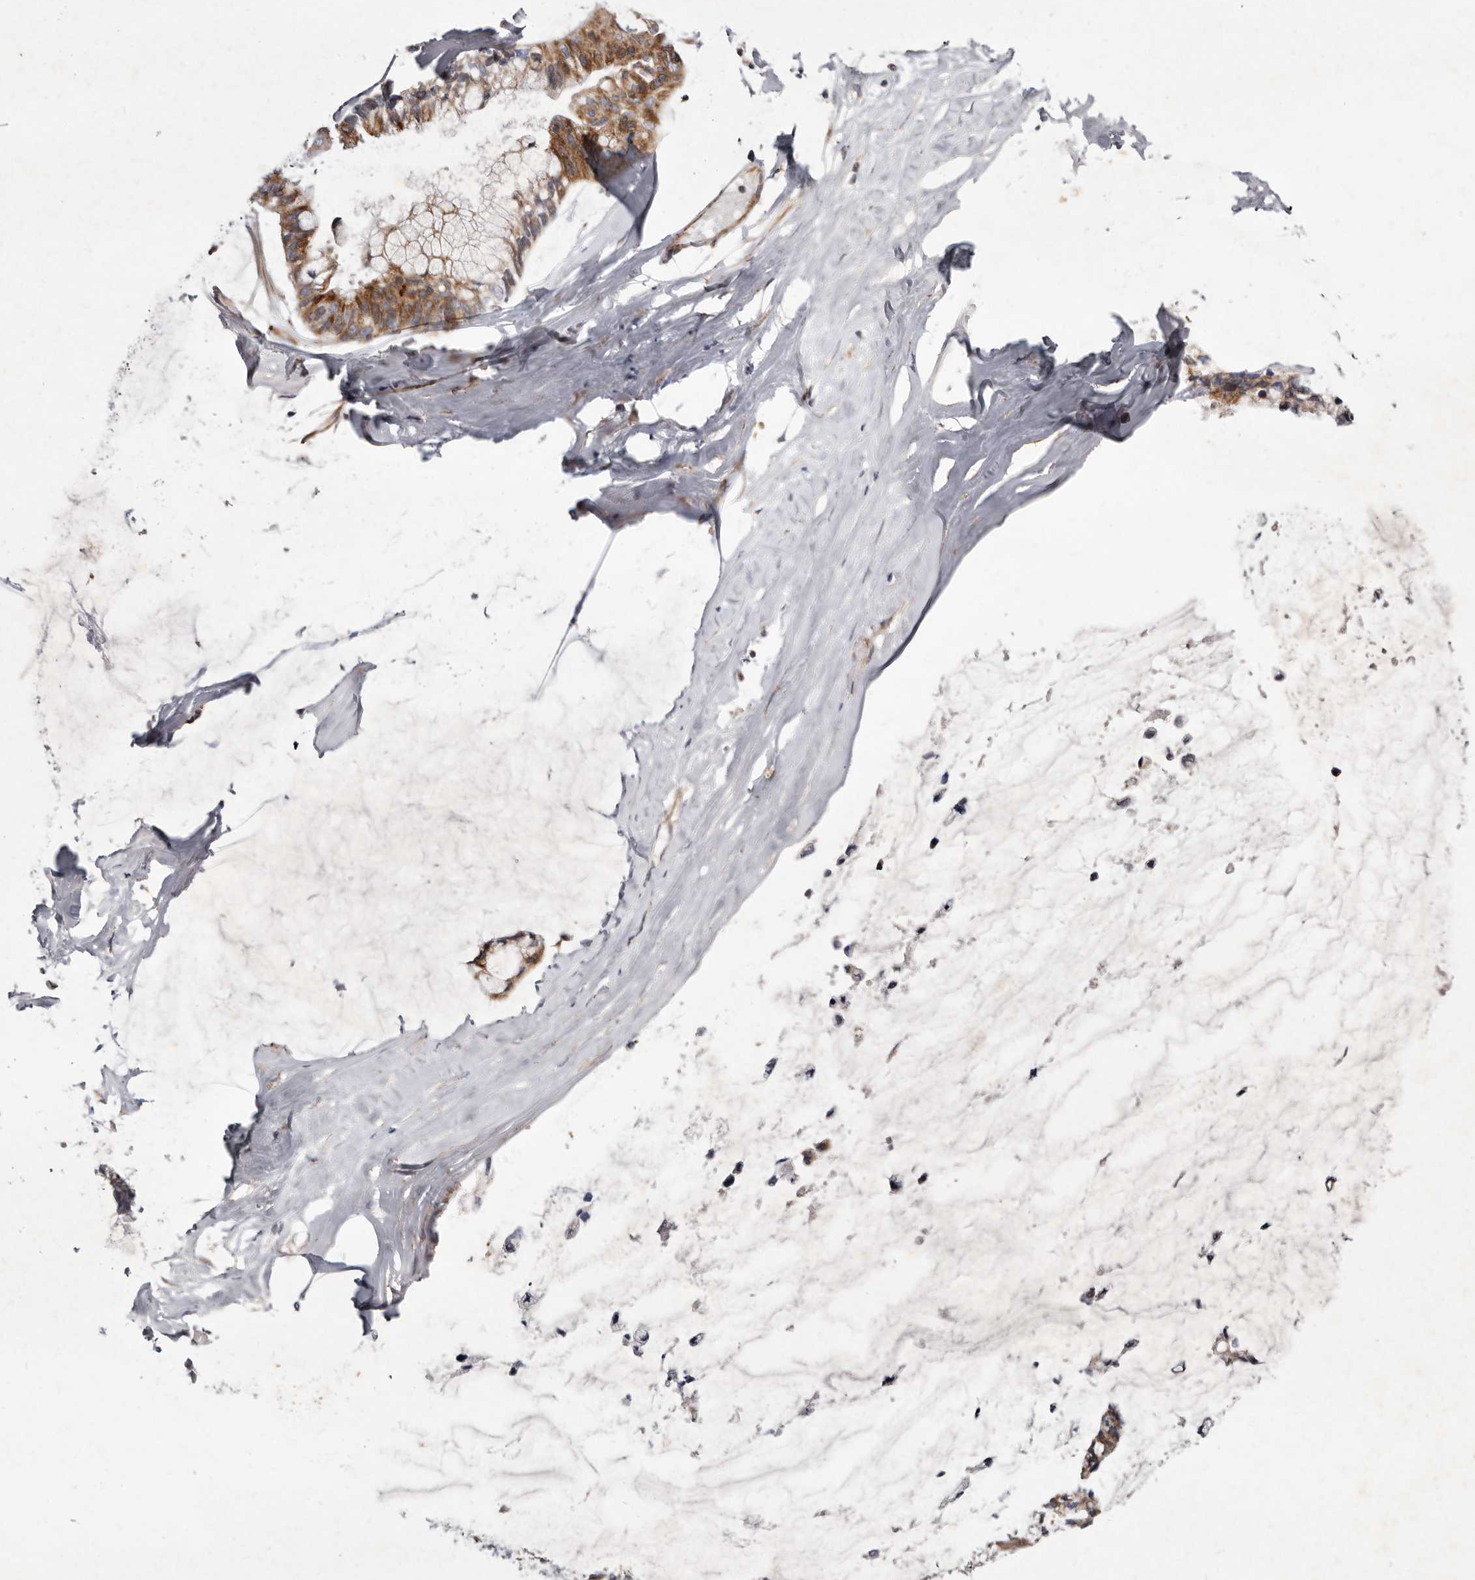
{"staining": {"intensity": "moderate", "quantity": ">75%", "location": "cytoplasmic/membranous"}, "tissue": "ovarian cancer", "cell_type": "Tumor cells", "image_type": "cancer", "snomed": [{"axis": "morphology", "description": "Cystadenocarcinoma, mucinous, NOS"}, {"axis": "topography", "description": "Ovary"}], "caption": "Immunohistochemical staining of human mucinous cystadenocarcinoma (ovarian) displays medium levels of moderate cytoplasmic/membranous positivity in about >75% of tumor cells. The staining was performed using DAB (3,3'-diaminobenzidine) to visualize the protein expression in brown, while the nuclei were stained in blue with hematoxylin (Magnification: 20x).", "gene": "TIMM17B", "patient": {"sex": "female", "age": 39}}